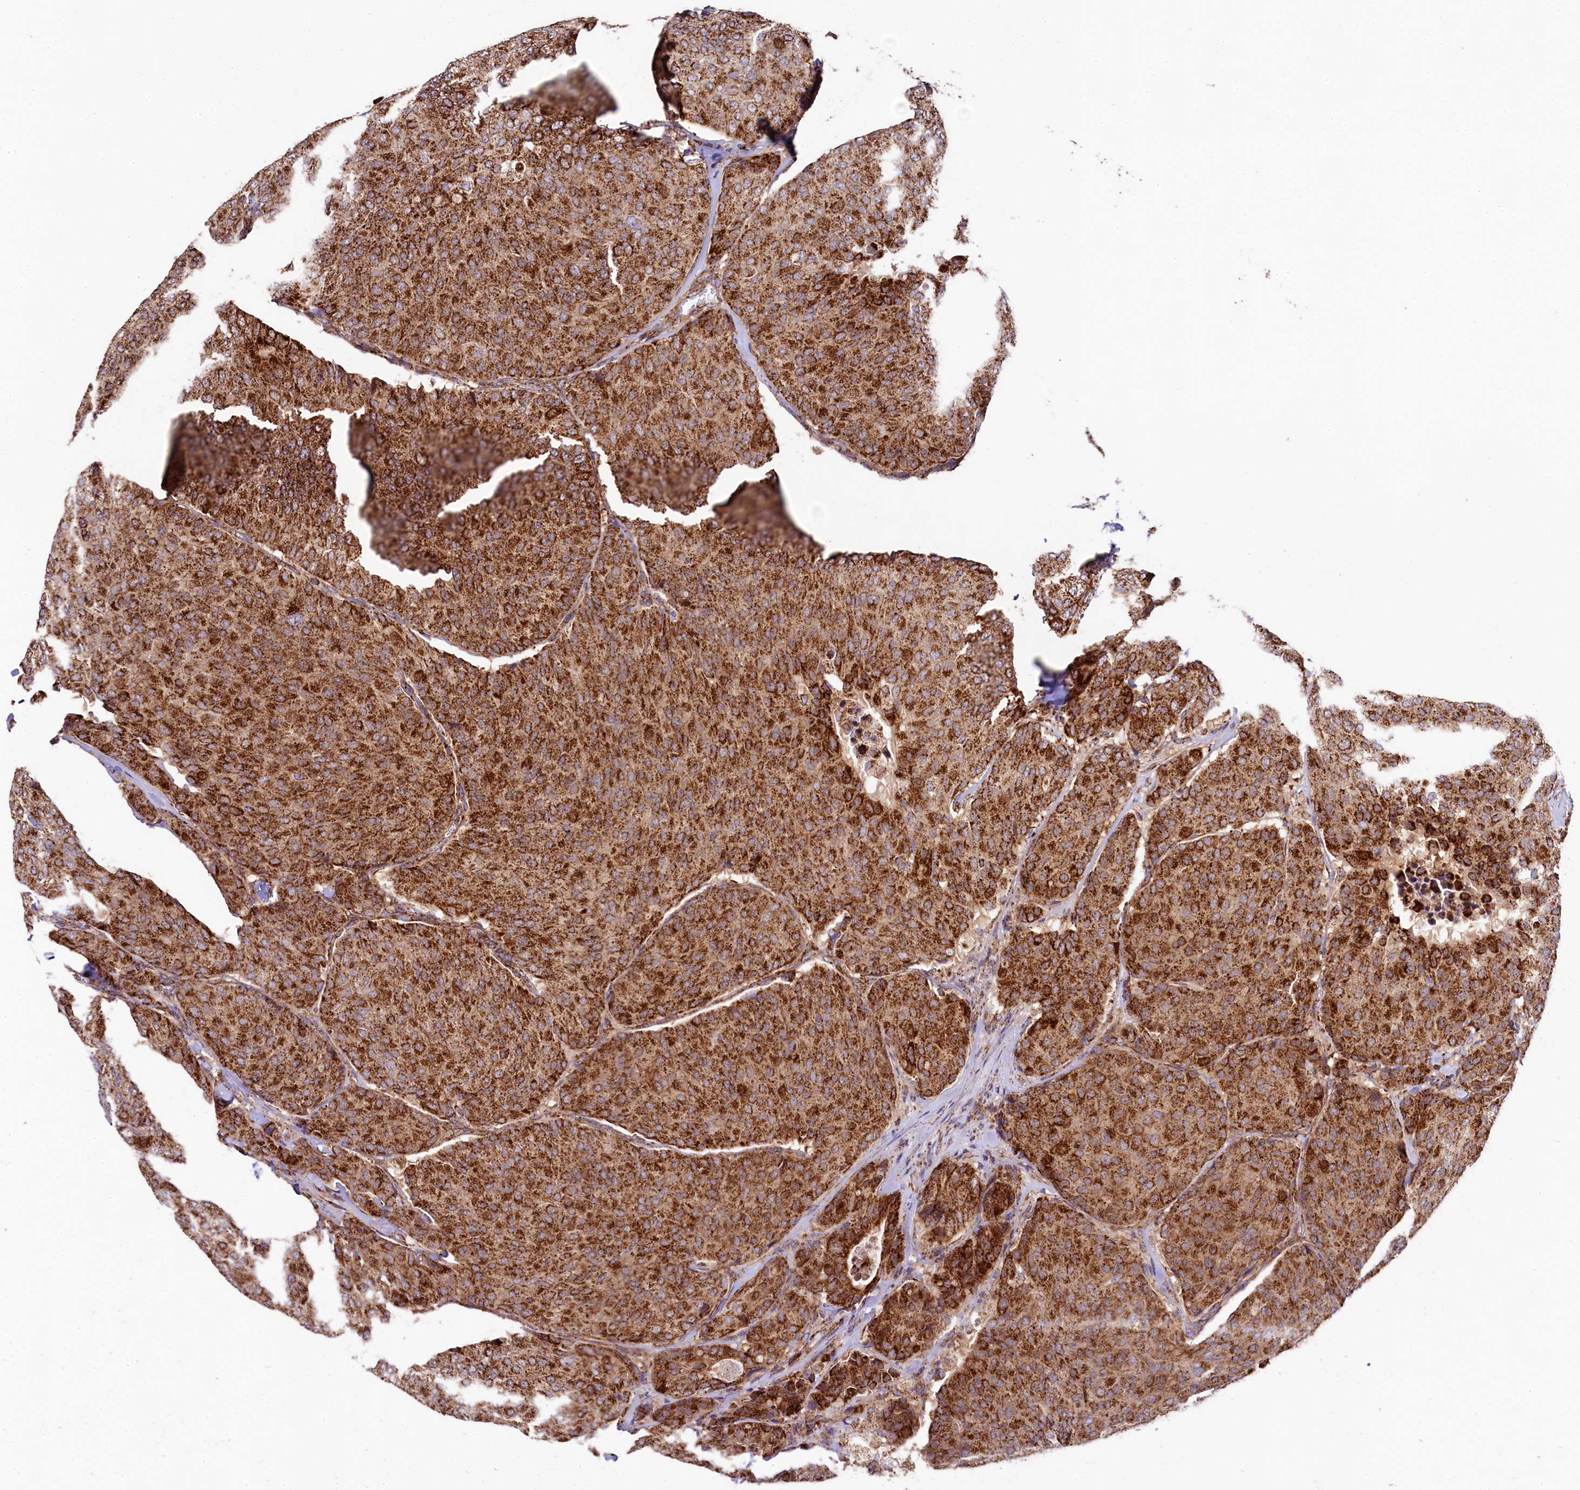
{"staining": {"intensity": "strong", "quantity": ">75%", "location": "cytoplasmic/membranous"}, "tissue": "breast cancer", "cell_type": "Tumor cells", "image_type": "cancer", "snomed": [{"axis": "morphology", "description": "Duct carcinoma"}, {"axis": "topography", "description": "Breast"}], "caption": "This micrograph demonstrates breast infiltrating ductal carcinoma stained with immunohistochemistry (IHC) to label a protein in brown. The cytoplasmic/membranous of tumor cells show strong positivity for the protein. Nuclei are counter-stained blue.", "gene": "CLYBL", "patient": {"sex": "female", "age": 75}}